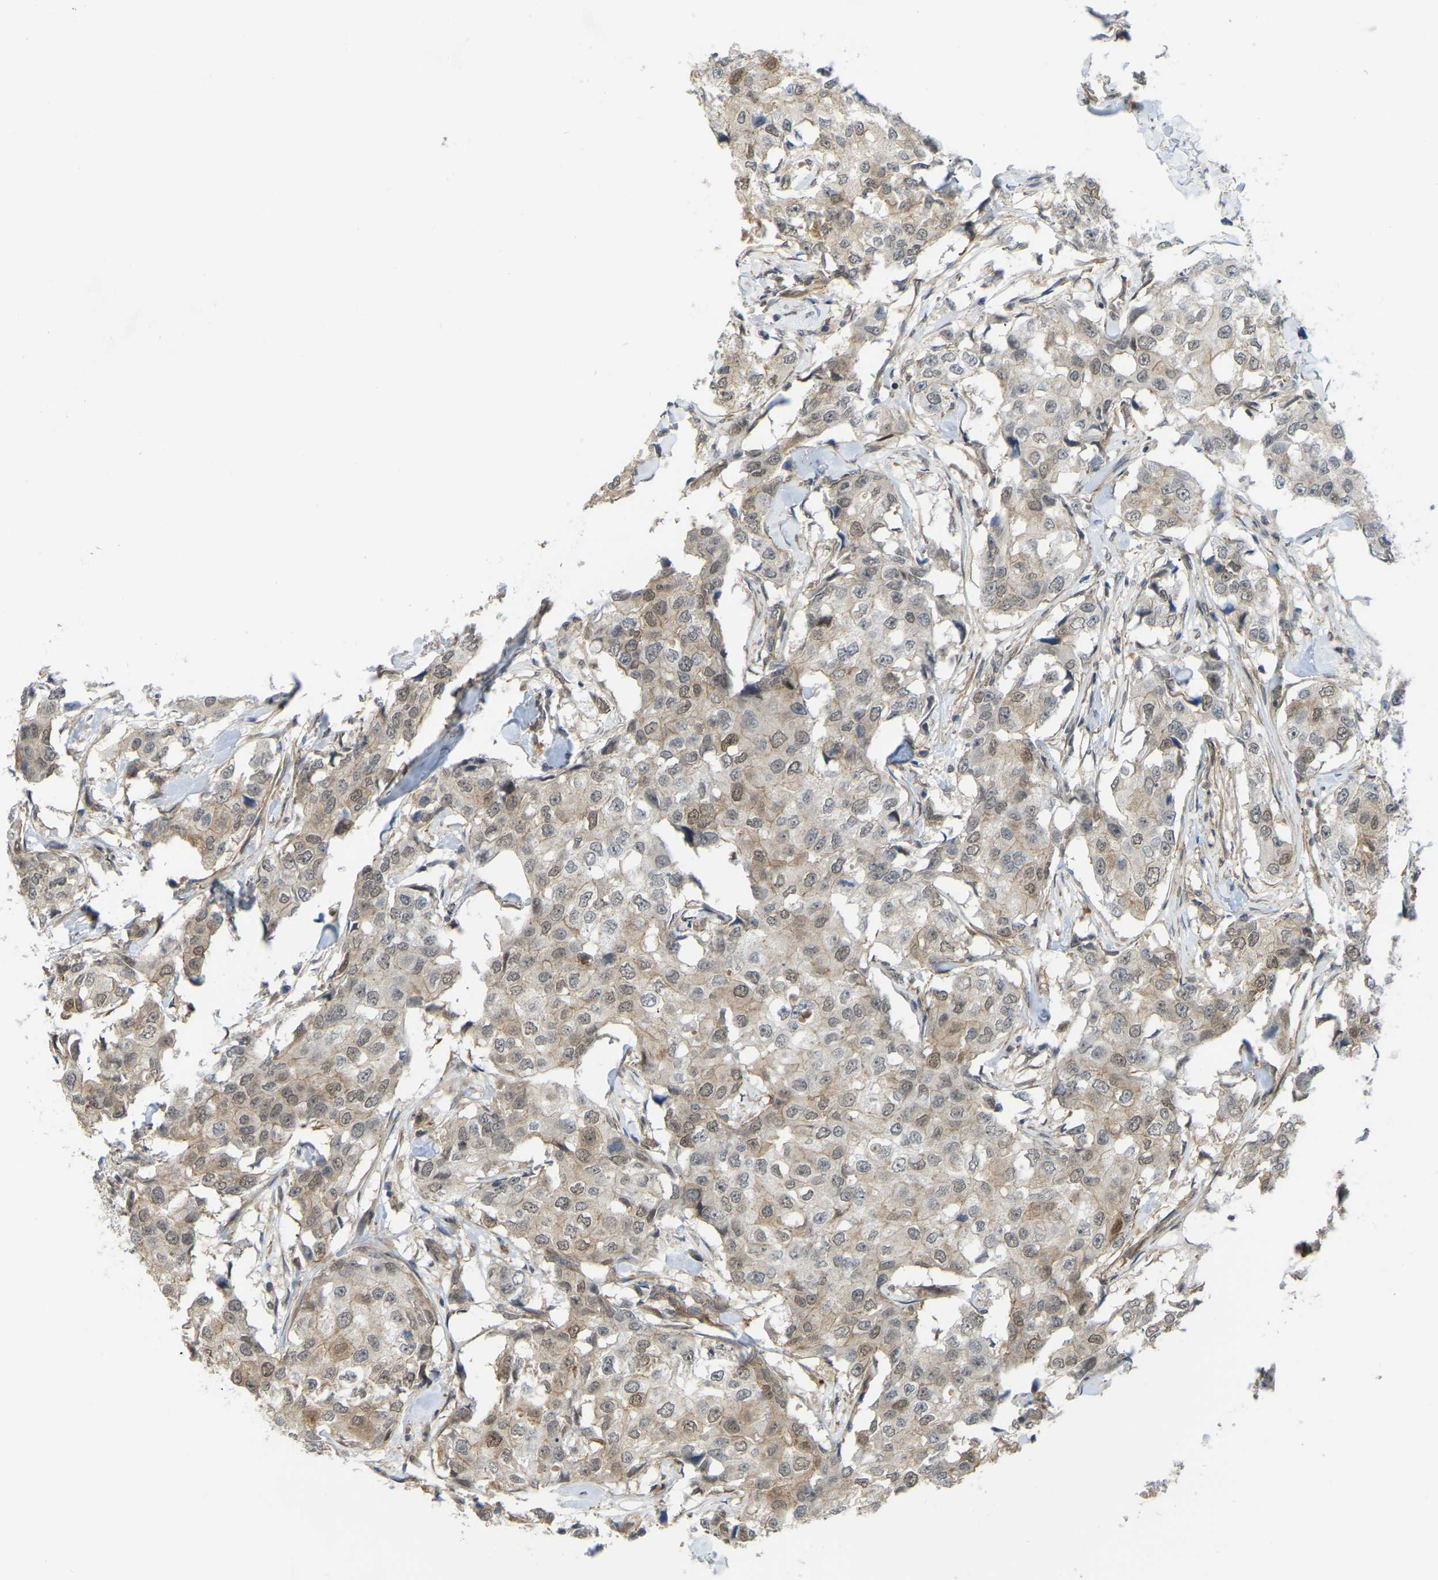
{"staining": {"intensity": "weak", "quantity": ">75%", "location": "cytoplasmic/membranous,nuclear"}, "tissue": "breast cancer", "cell_type": "Tumor cells", "image_type": "cancer", "snomed": [{"axis": "morphology", "description": "Duct carcinoma"}, {"axis": "topography", "description": "Breast"}], "caption": "Immunohistochemistry of human invasive ductal carcinoma (breast) reveals low levels of weak cytoplasmic/membranous and nuclear expression in approximately >75% of tumor cells. (DAB (3,3'-diaminobenzidine) IHC, brown staining for protein, blue staining for nuclei).", "gene": "SERPINB5", "patient": {"sex": "female", "age": 27}}